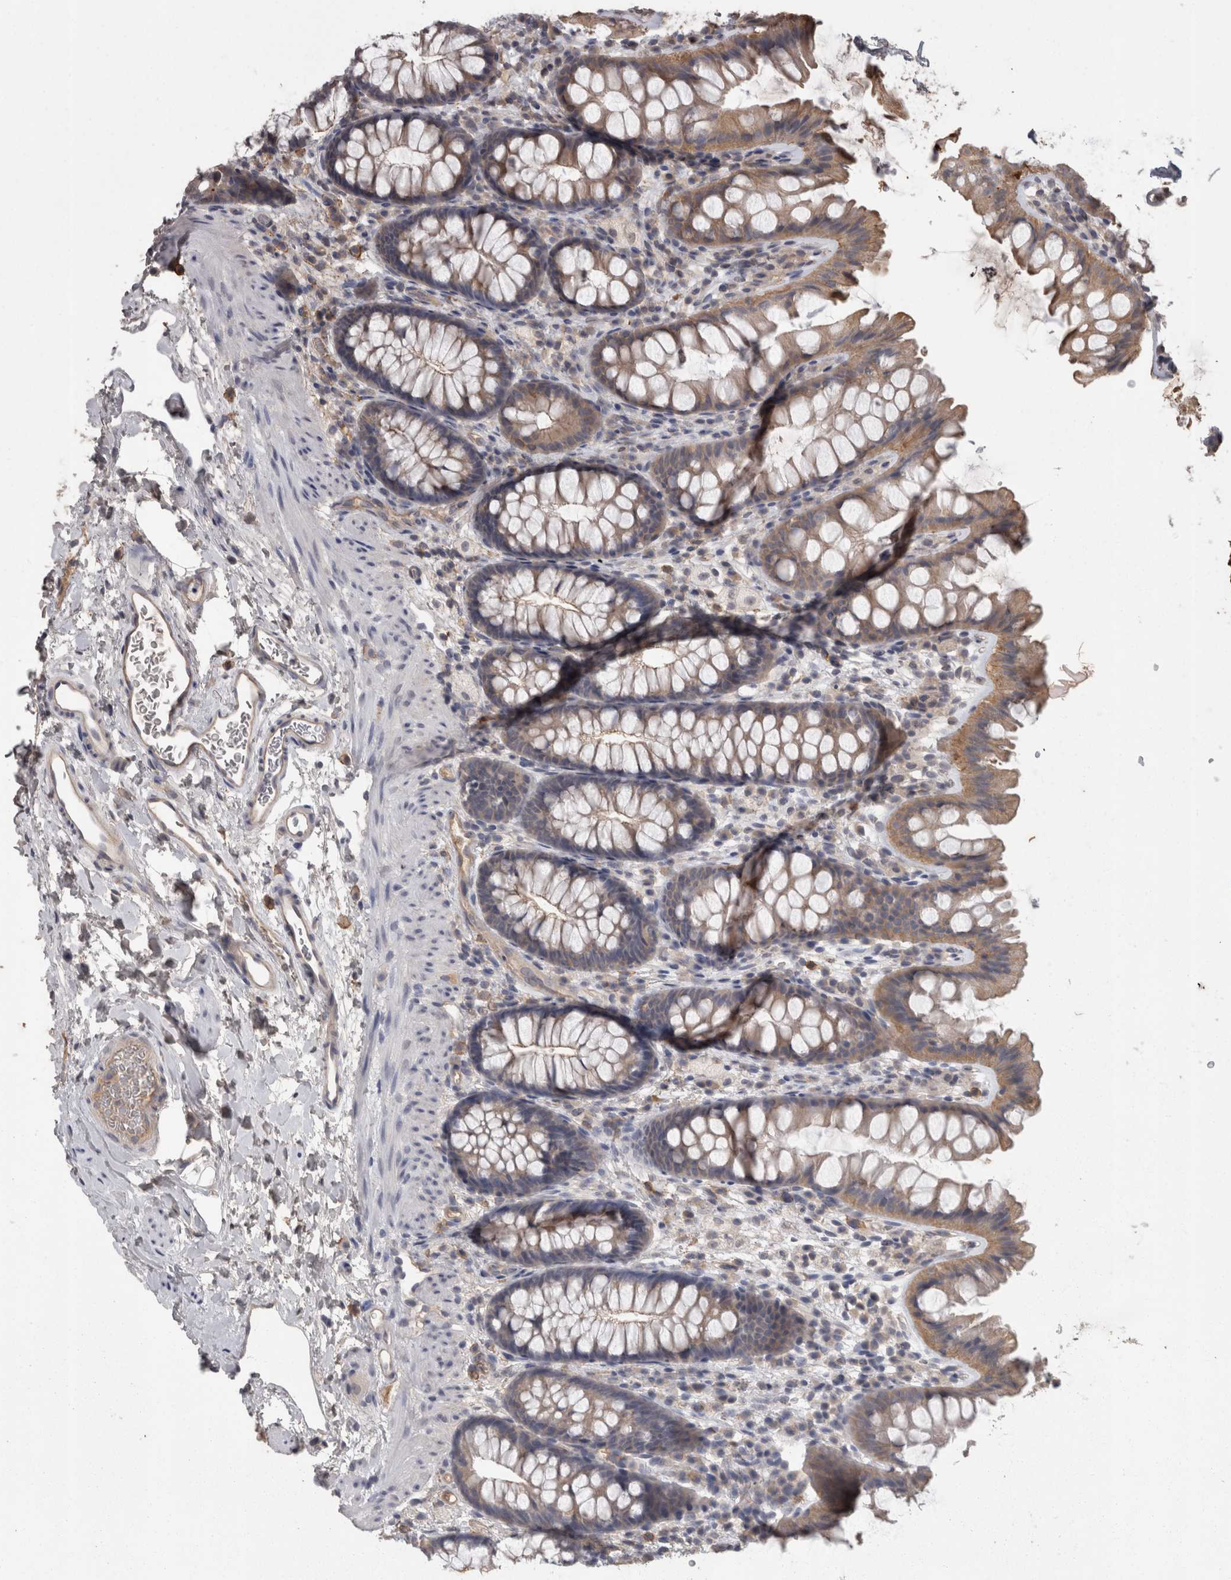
{"staining": {"intensity": "moderate", "quantity": ">75%", "location": "cytoplasmic/membranous"}, "tissue": "colon", "cell_type": "Endothelial cells", "image_type": "normal", "snomed": [{"axis": "morphology", "description": "Normal tissue, NOS"}, {"axis": "topography", "description": "Colon"}], "caption": "Protein staining displays moderate cytoplasmic/membranous positivity in about >75% of endothelial cells in benign colon. Immunohistochemistry (ihc) stains the protein in brown and the nuclei are stained blue.", "gene": "PON3", "patient": {"sex": "female", "age": 62}}